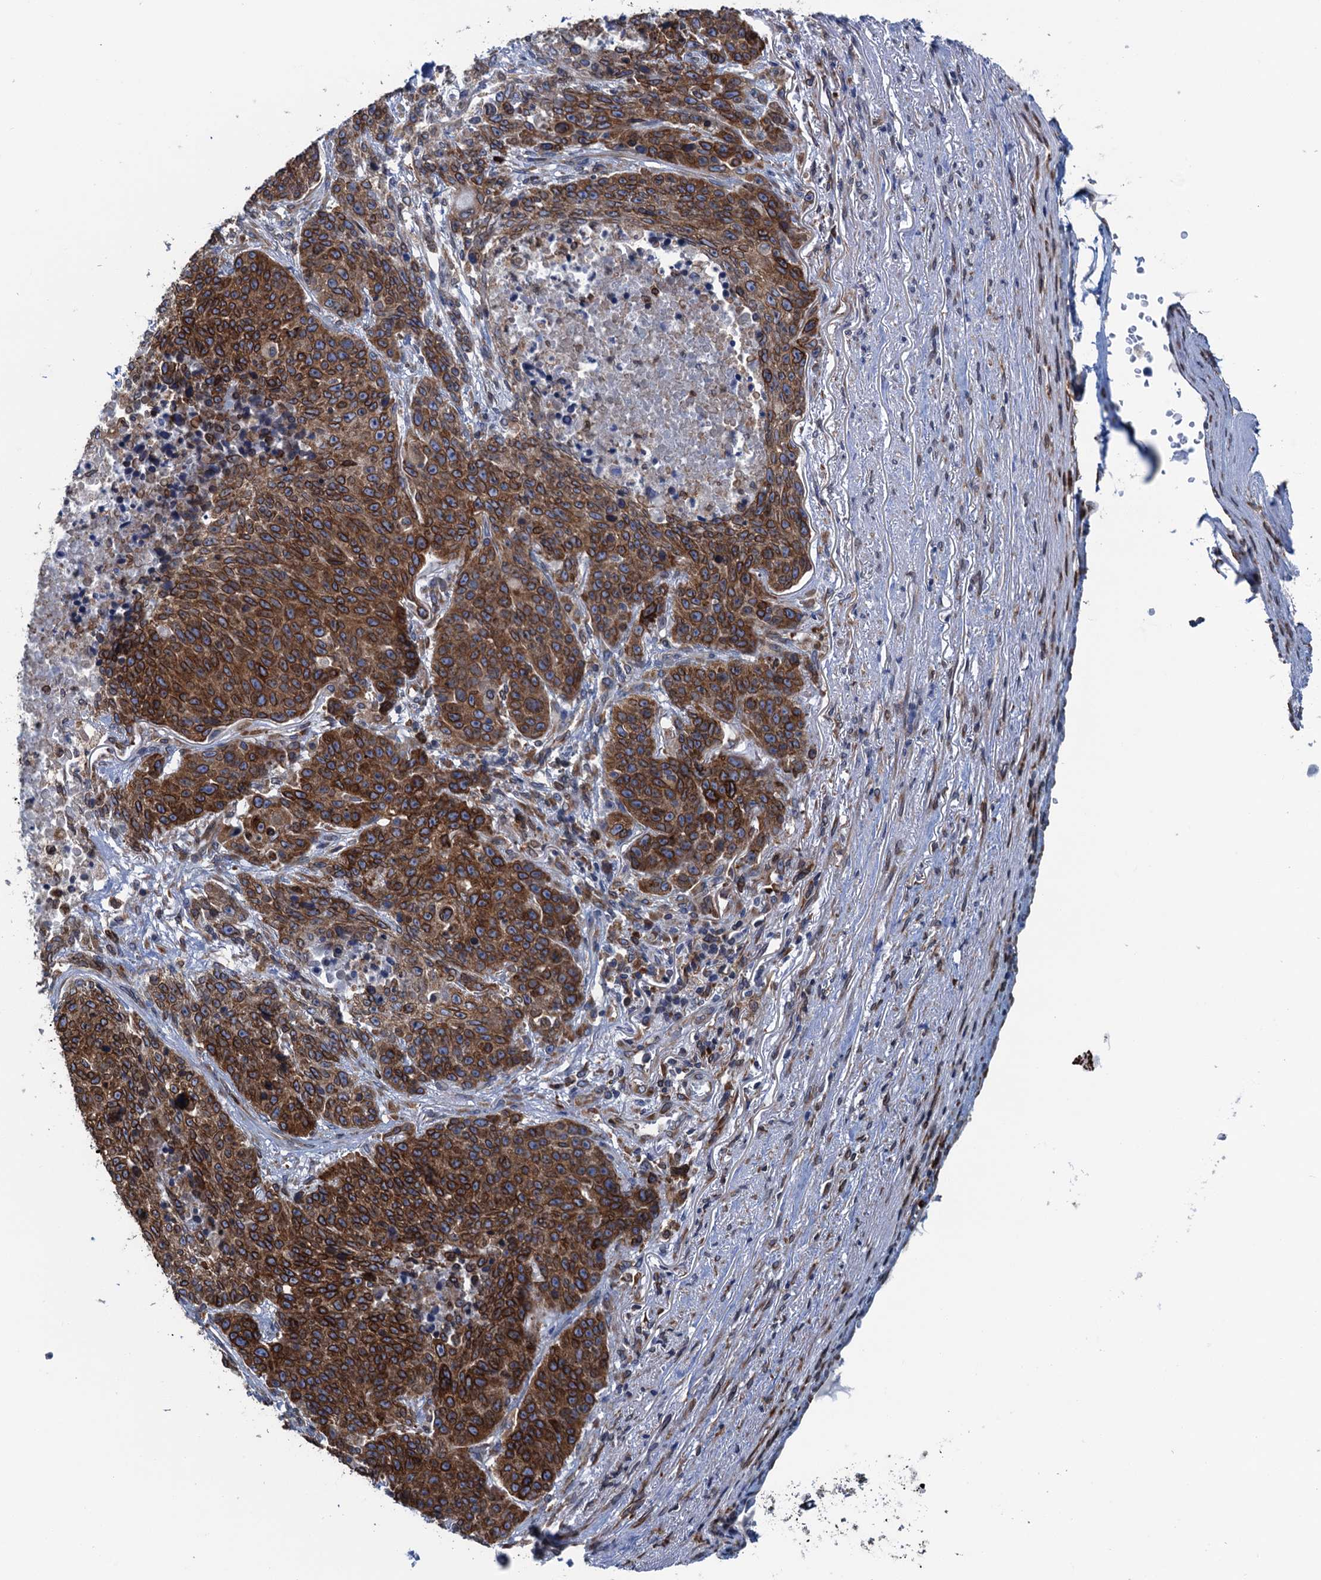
{"staining": {"intensity": "strong", "quantity": ">75%", "location": "cytoplasmic/membranous"}, "tissue": "lung cancer", "cell_type": "Tumor cells", "image_type": "cancer", "snomed": [{"axis": "morphology", "description": "Normal tissue, NOS"}, {"axis": "morphology", "description": "Squamous cell carcinoma, NOS"}, {"axis": "topography", "description": "Lymph node"}, {"axis": "topography", "description": "Lung"}], "caption": "Protein expression analysis of human lung squamous cell carcinoma reveals strong cytoplasmic/membranous staining in approximately >75% of tumor cells.", "gene": "TMEM205", "patient": {"sex": "male", "age": 66}}